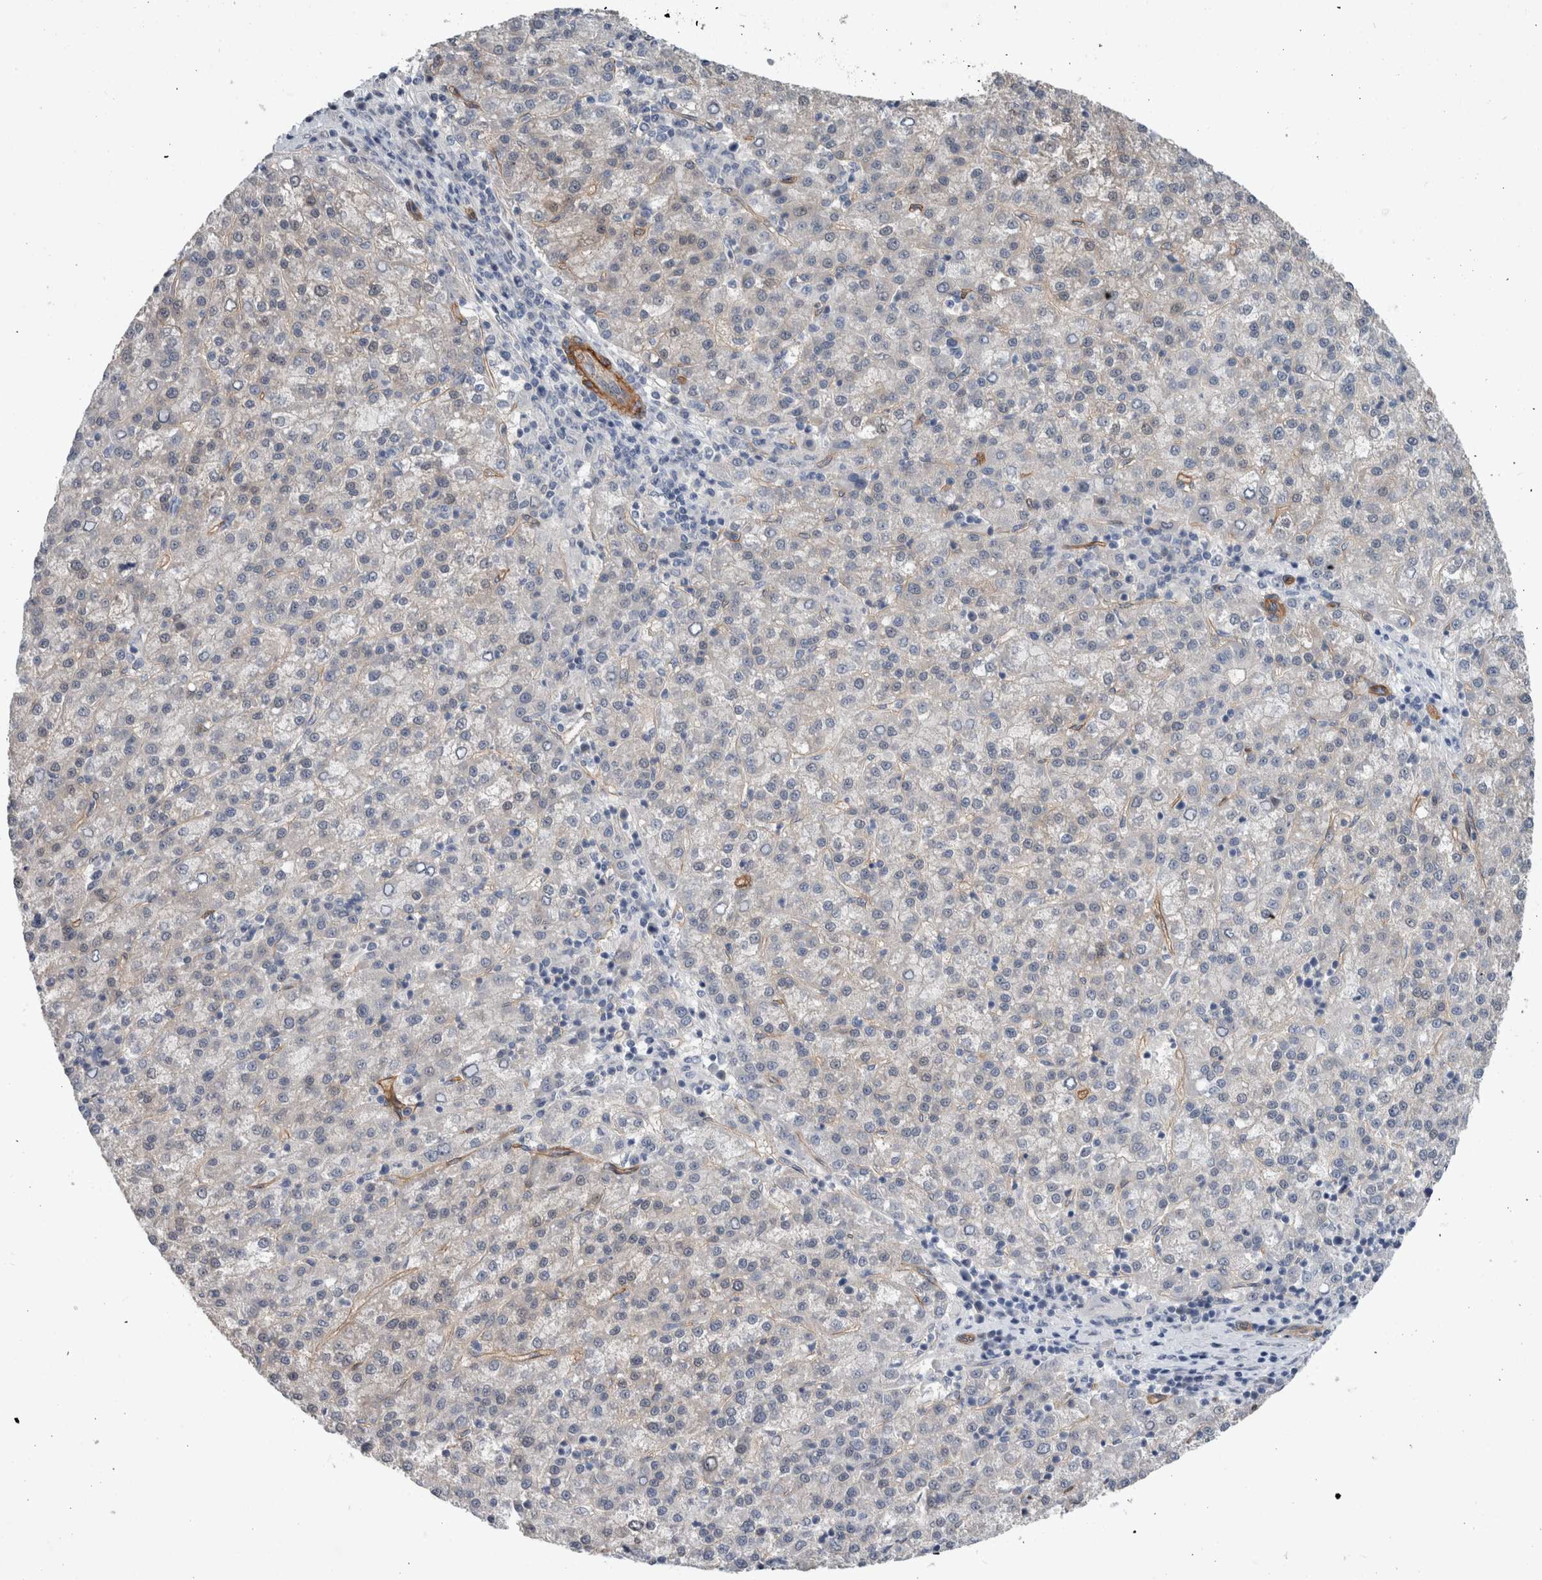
{"staining": {"intensity": "negative", "quantity": "none", "location": "none"}, "tissue": "liver cancer", "cell_type": "Tumor cells", "image_type": "cancer", "snomed": [{"axis": "morphology", "description": "Carcinoma, Hepatocellular, NOS"}, {"axis": "topography", "description": "Liver"}], "caption": "DAB (3,3'-diaminobenzidine) immunohistochemical staining of human liver hepatocellular carcinoma displays no significant positivity in tumor cells. (IHC, brightfield microscopy, high magnification).", "gene": "BCAM", "patient": {"sex": "female", "age": 58}}